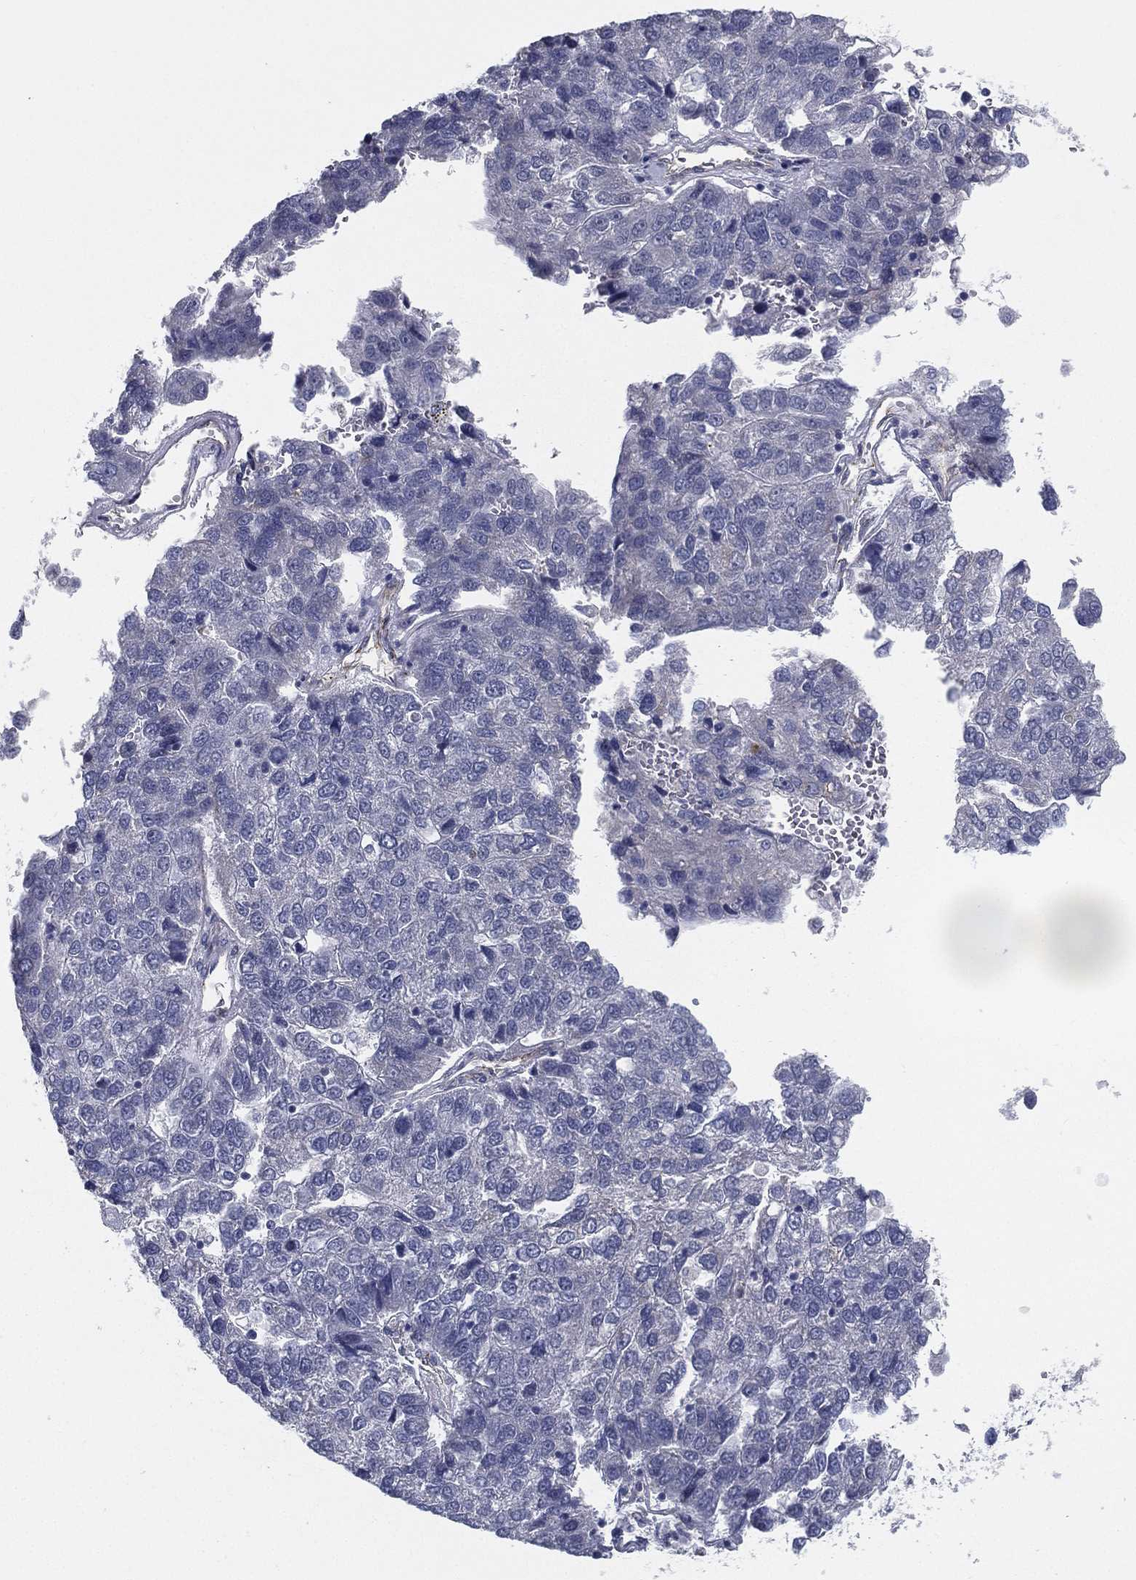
{"staining": {"intensity": "negative", "quantity": "none", "location": "none"}, "tissue": "pancreatic cancer", "cell_type": "Tumor cells", "image_type": "cancer", "snomed": [{"axis": "morphology", "description": "Adenocarcinoma, NOS"}, {"axis": "topography", "description": "Pancreas"}], "caption": "IHC photomicrograph of pancreatic cancer (adenocarcinoma) stained for a protein (brown), which displays no positivity in tumor cells. (DAB (3,3'-diaminobenzidine) immunohistochemistry, high magnification).", "gene": "LRRC56", "patient": {"sex": "female", "age": 61}}